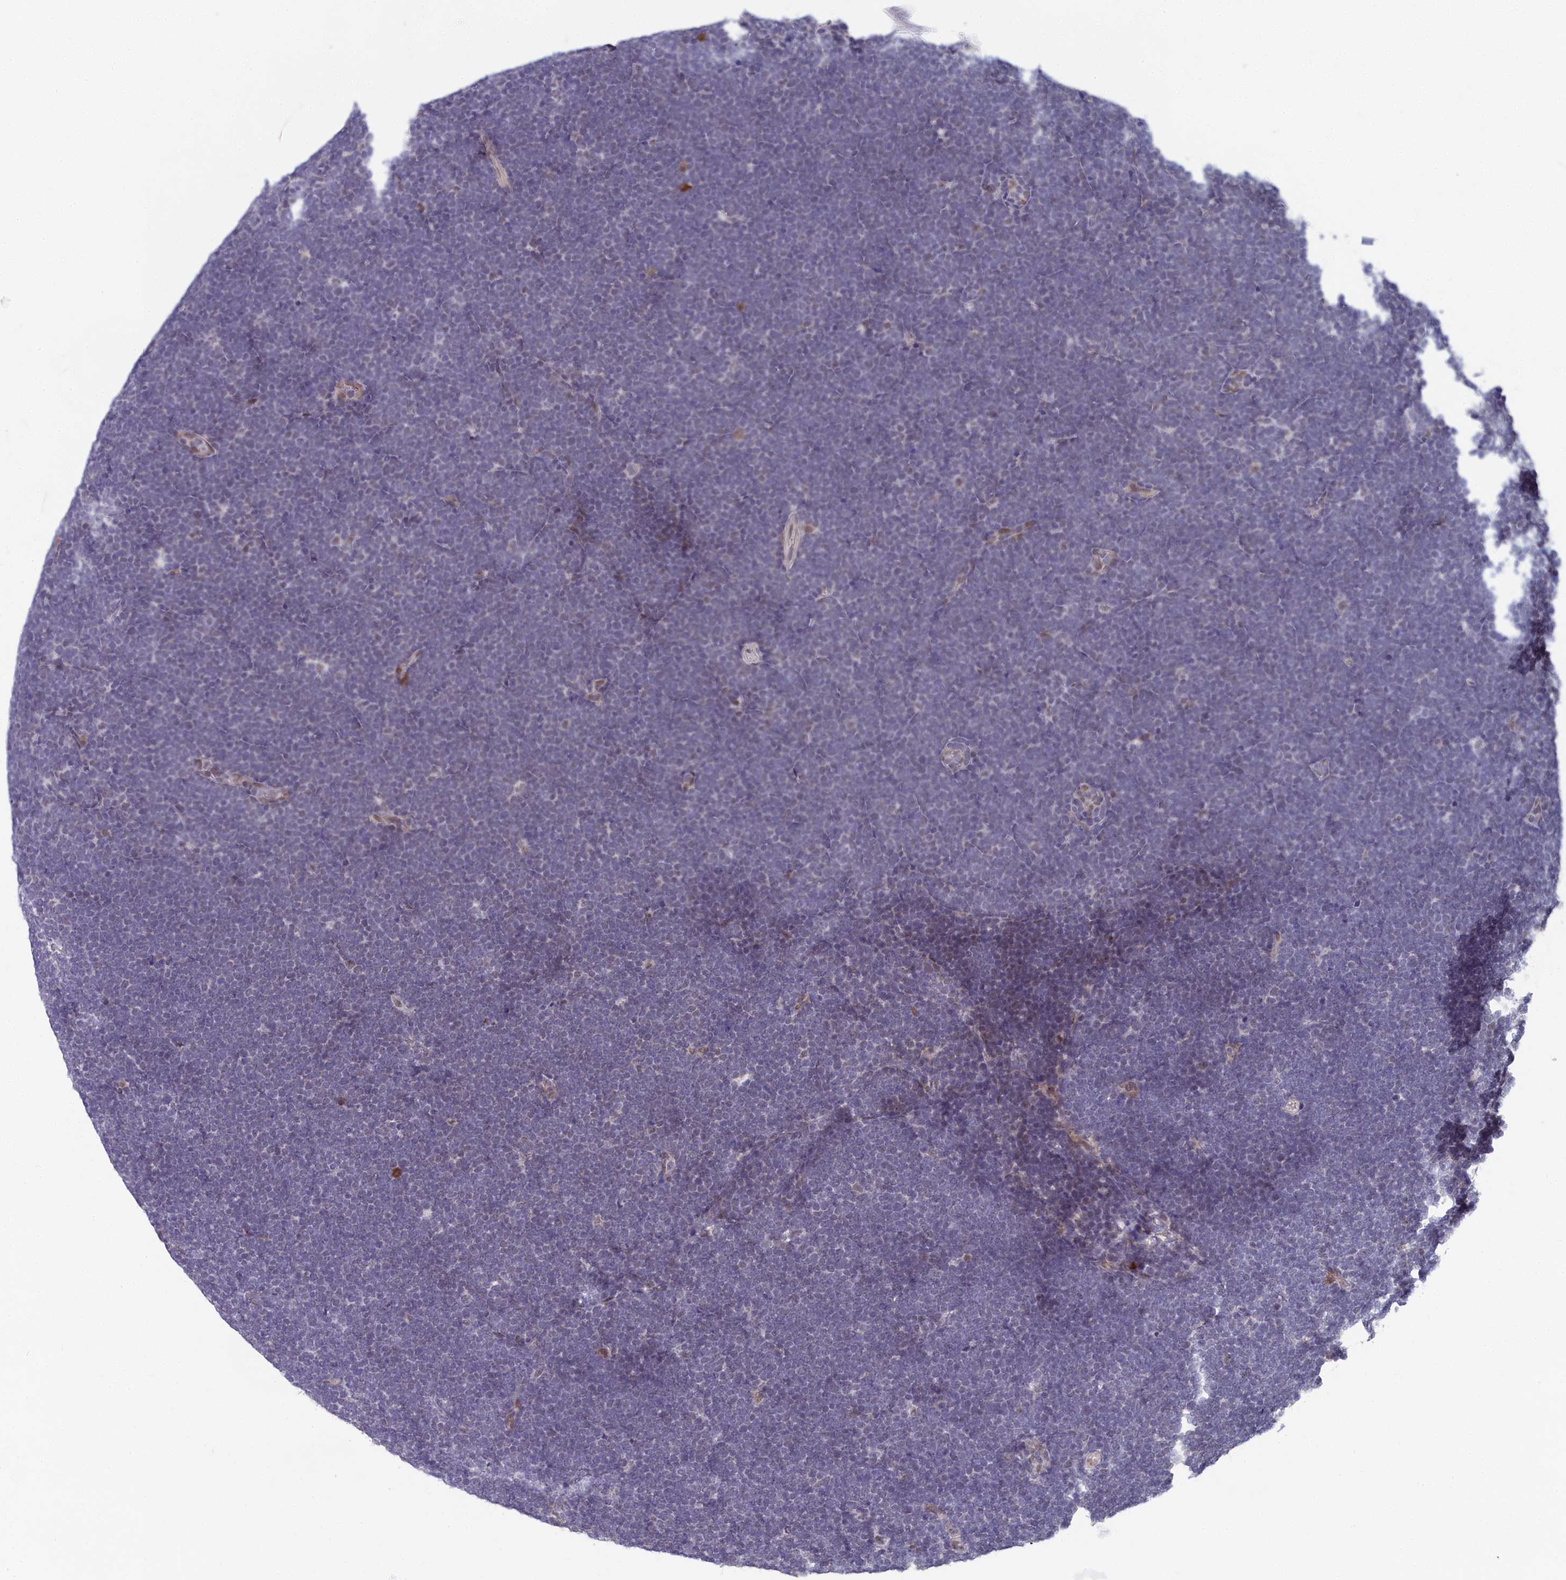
{"staining": {"intensity": "negative", "quantity": "none", "location": "none"}, "tissue": "lymphoma", "cell_type": "Tumor cells", "image_type": "cancer", "snomed": [{"axis": "morphology", "description": "Malignant lymphoma, non-Hodgkin's type, High grade"}, {"axis": "topography", "description": "Lymph node"}], "caption": "High magnification brightfield microscopy of lymphoma stained with DAB (brown) and counterstained with hematoxylin (blue): tumor cells show no significant expression.", "gene": "DNAJC17", "patient": {"sex": "male", "age": 13}}